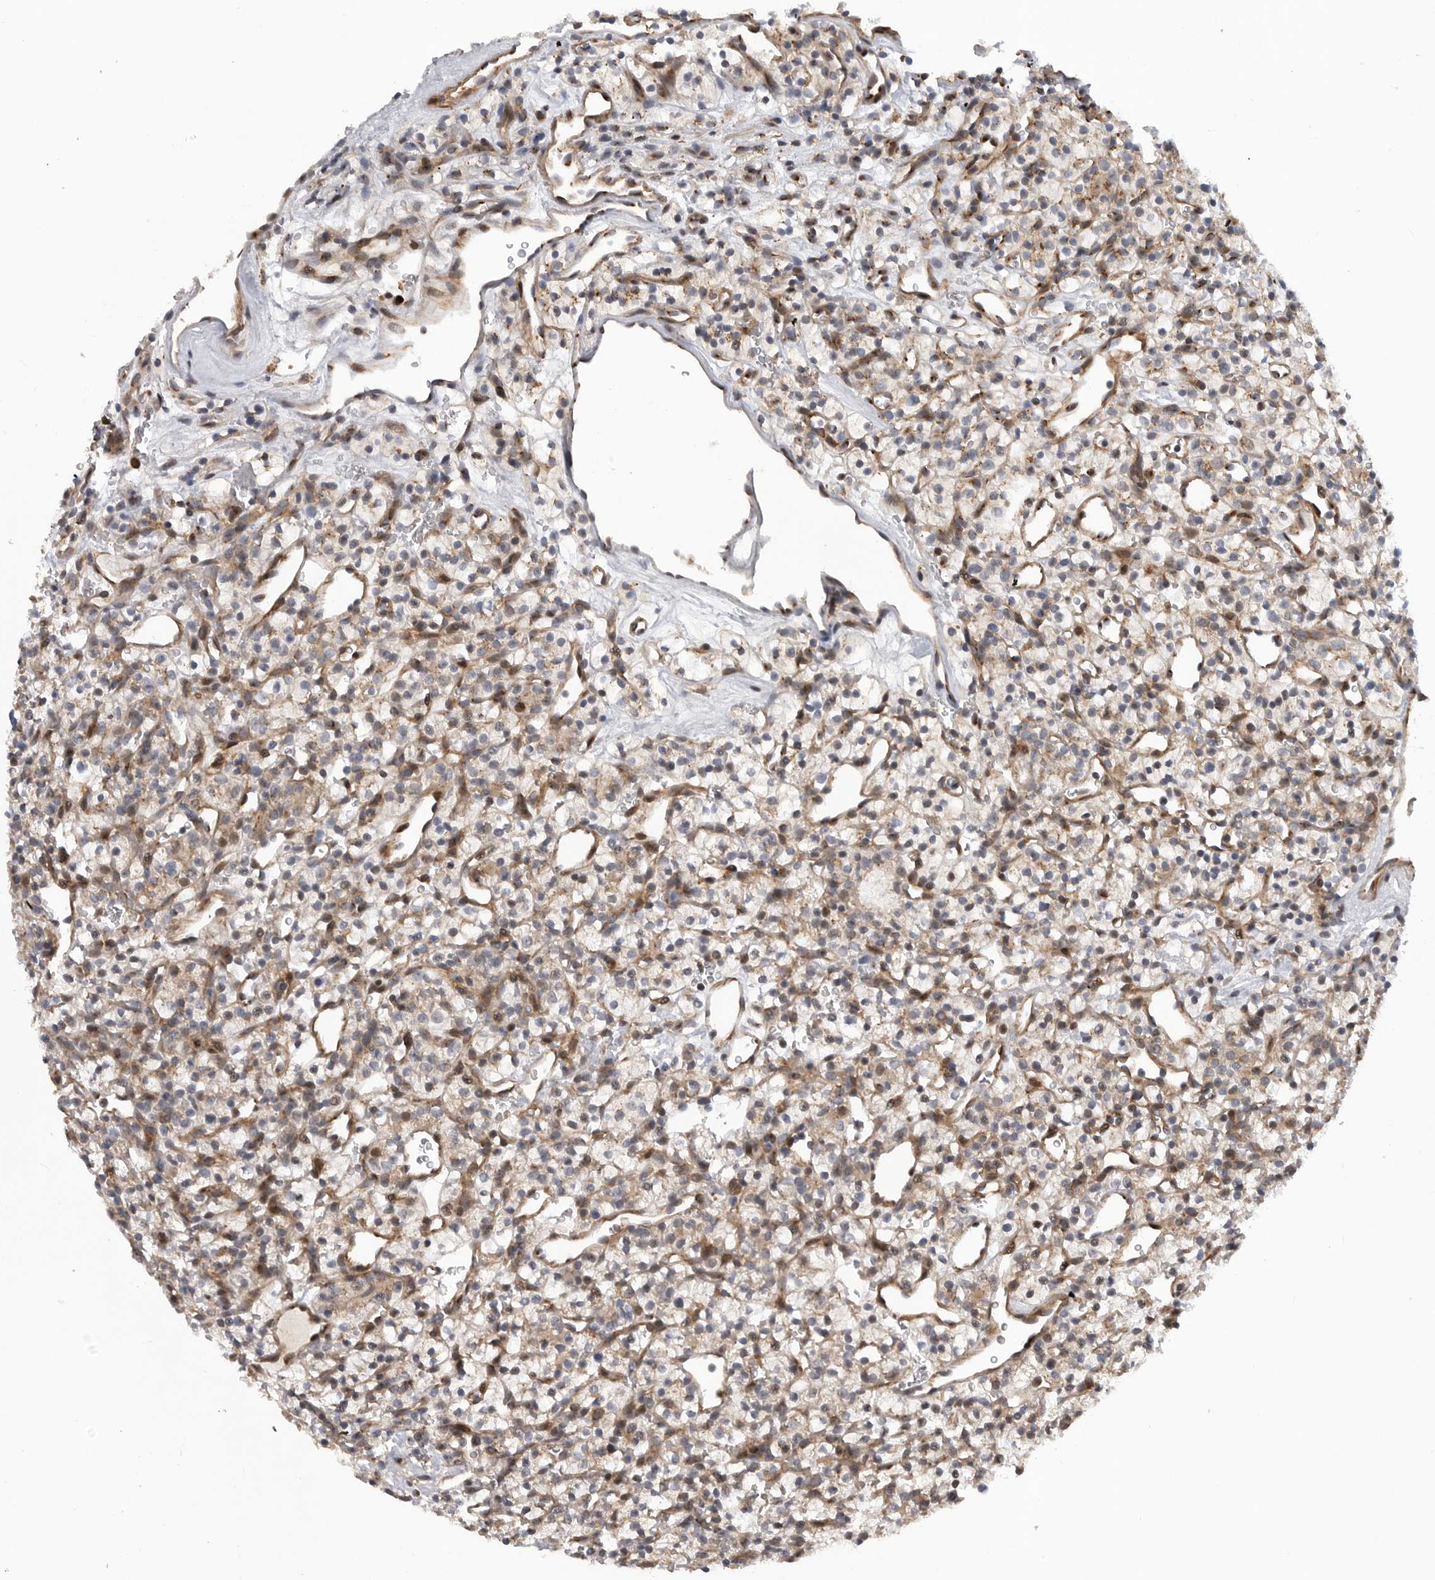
{"staining": {"intensity": "weak", "quantity": ">75%", "location": "cytoplasmic/membranous"}, "tissue": "renal cancer", "cell_type": "Tumor cells", "image_type": "cancer", "snomed": [{"axis": "morphology", "description": "Adenocarcinoma, NOS"}, {"axis": "topography", "description": "Kidney"}], "caption": "Immunohistochemical staining of human renal adenocarcinoma reveals weak cytoplasmic/membranous protein positivity in about >75% of tumor cells.", "gene": "TMPRSS11F", "patient": {"sex": "female", "age": 57}}